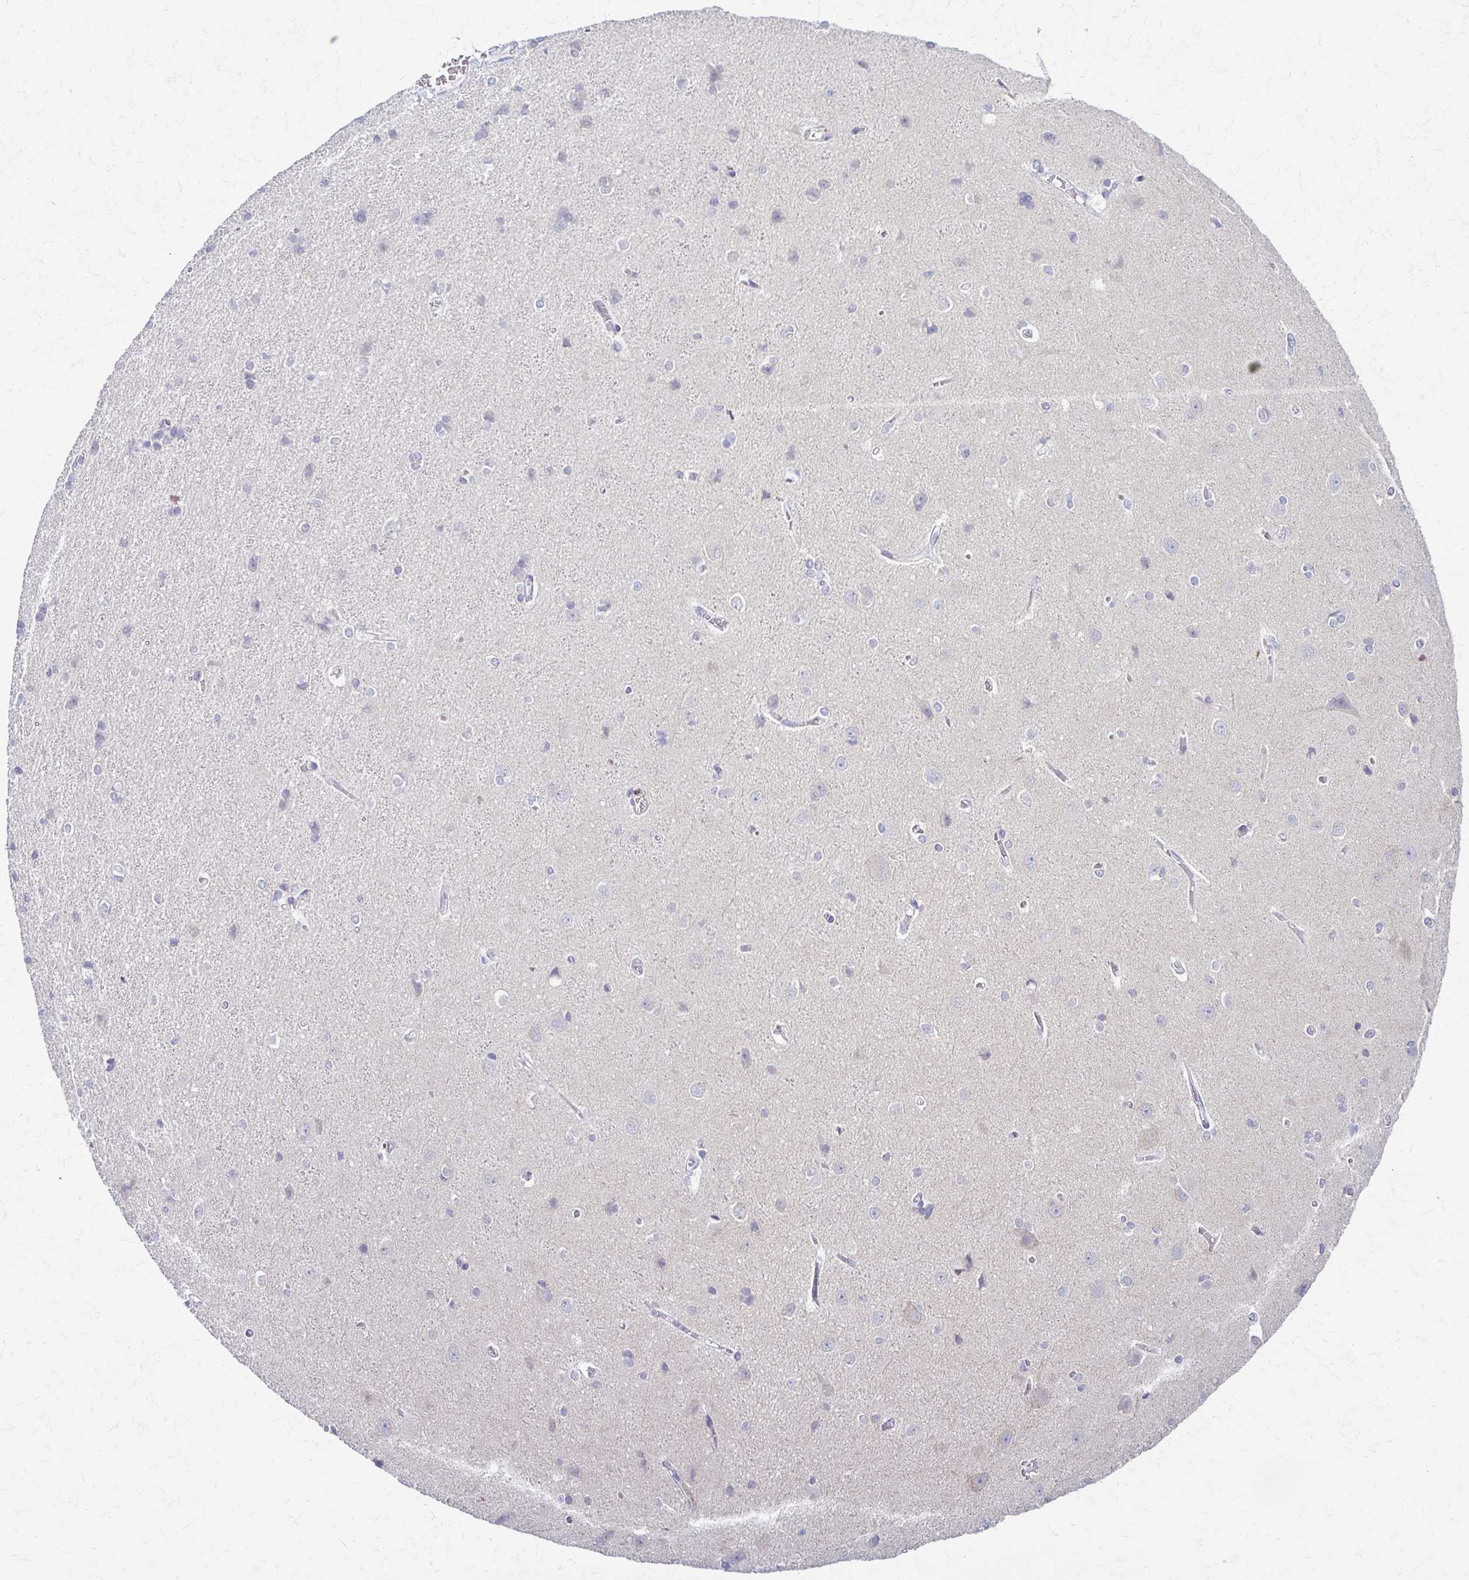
{"staining": {"intensity": "negative", "quantity": "none", "location": "none"}, "tissue": "cerebral cortex", "cell_type": "Endothelial cells", "image_type": "normal", "snomed": [{"axis": "morphology", "description": "Normal tissue, NOS"}, {"axis": "topography", "description": "Cerebral cortex"}], "caption": "DAB (3,3'-diaminobenzidine) immunohistochemical staining of benign cerebral cortex exhibits no significant expression in endothelial cells.", "gene": "FCGR2A", "patient": {"sex": "male", "age": 37}}